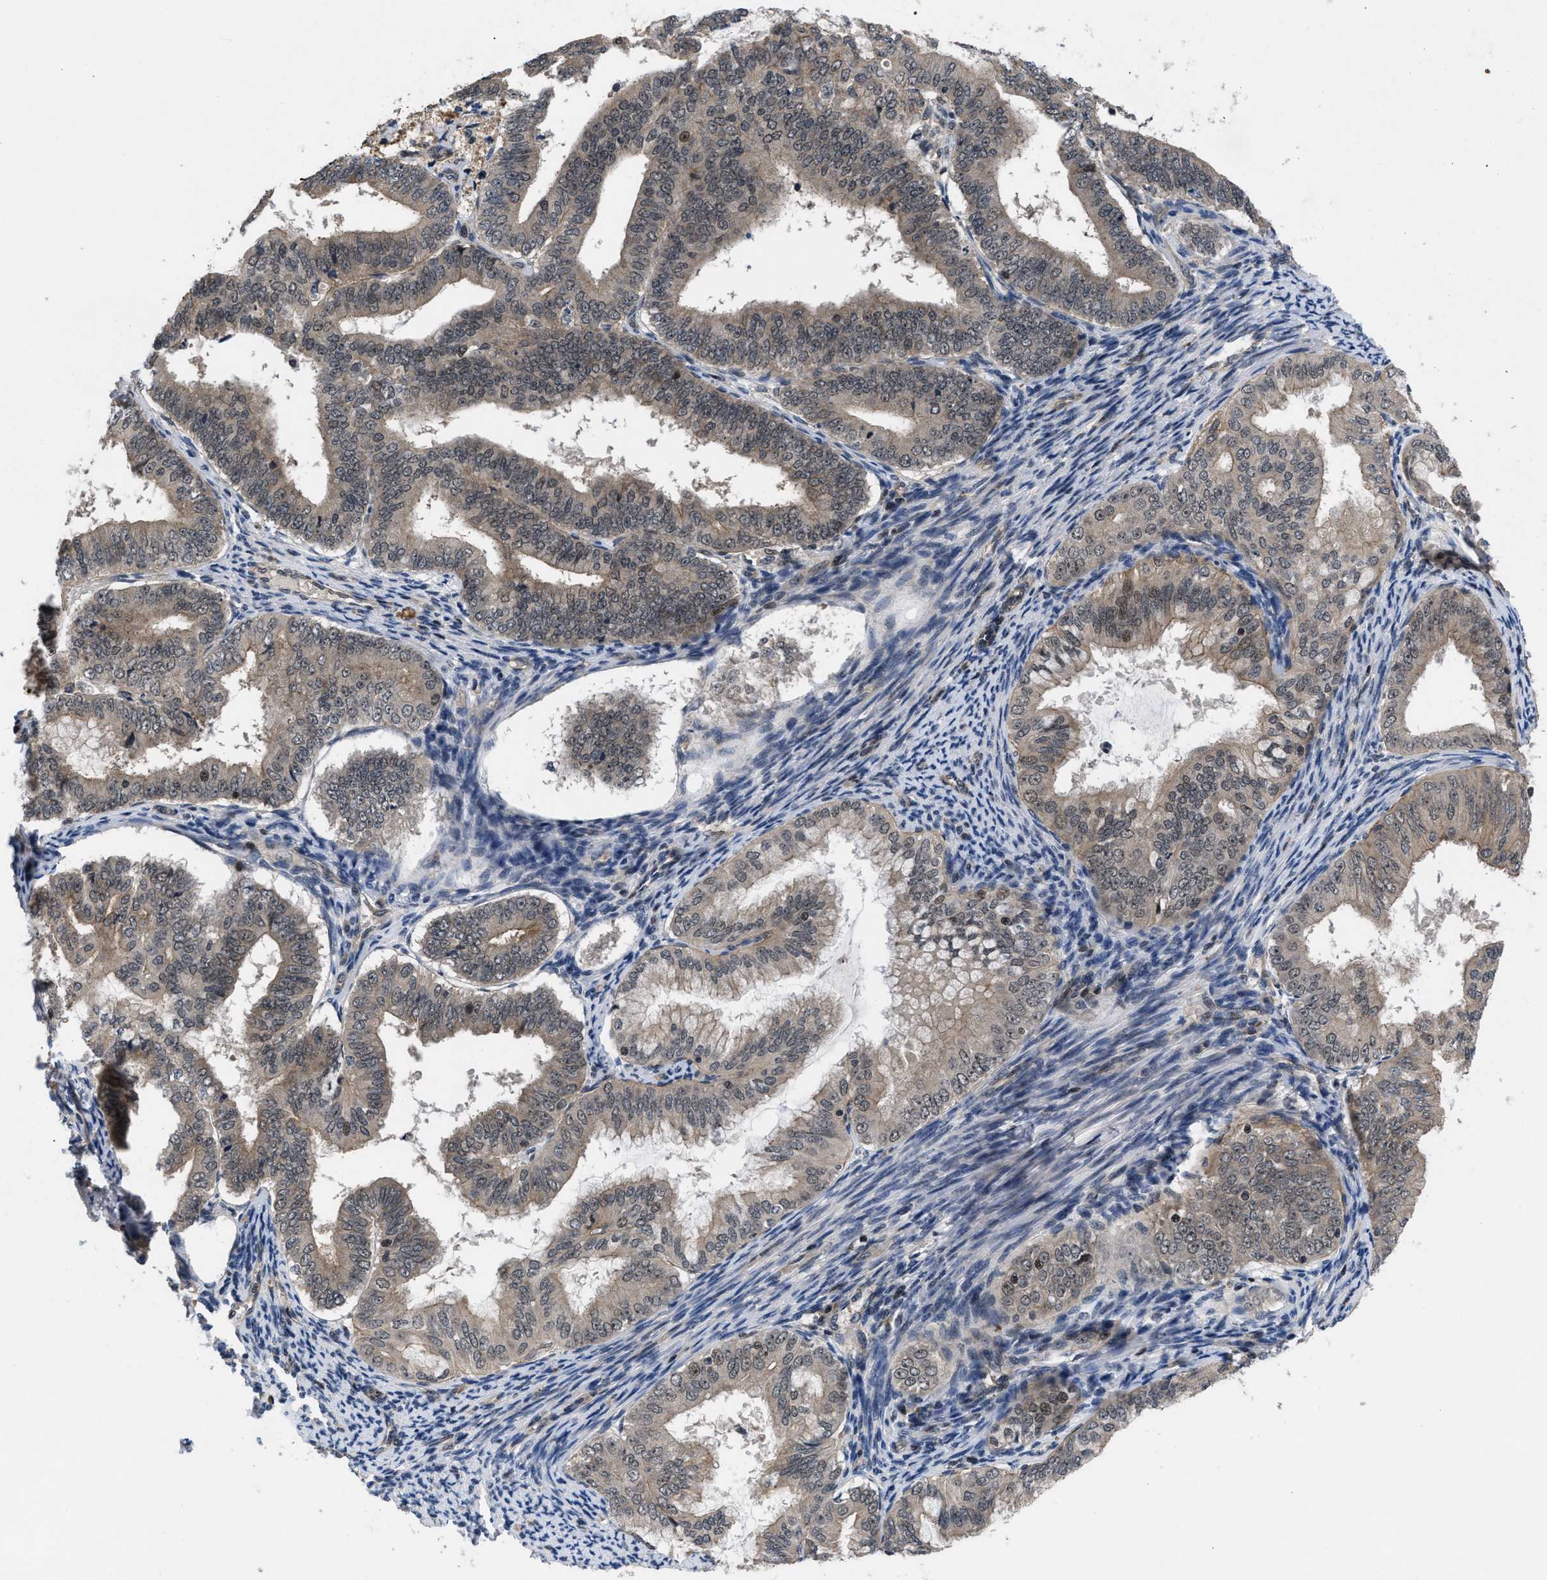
{"staining": {"intensity": "weak", "quantity": ">75%", "location": "cytoplasmic/membranous"}, "tissue": "endometrial cancer", "cell_type": "Tumor cells", "image_type": "cancer", "snomed": [{"axis": "morphology", "description": "Adenocarcinoma, NOS"}, {"axis": "topography", "description": "Endometrium"}], "caption": "This is a photomicrograph of IHC staining of endometrial adenocarcinoma, which shows weak positivity in the cytoplasmic/membranous of tumor cells.", "gene": "DNAJC14", "patient": {"sex": "female", "age": 63}}